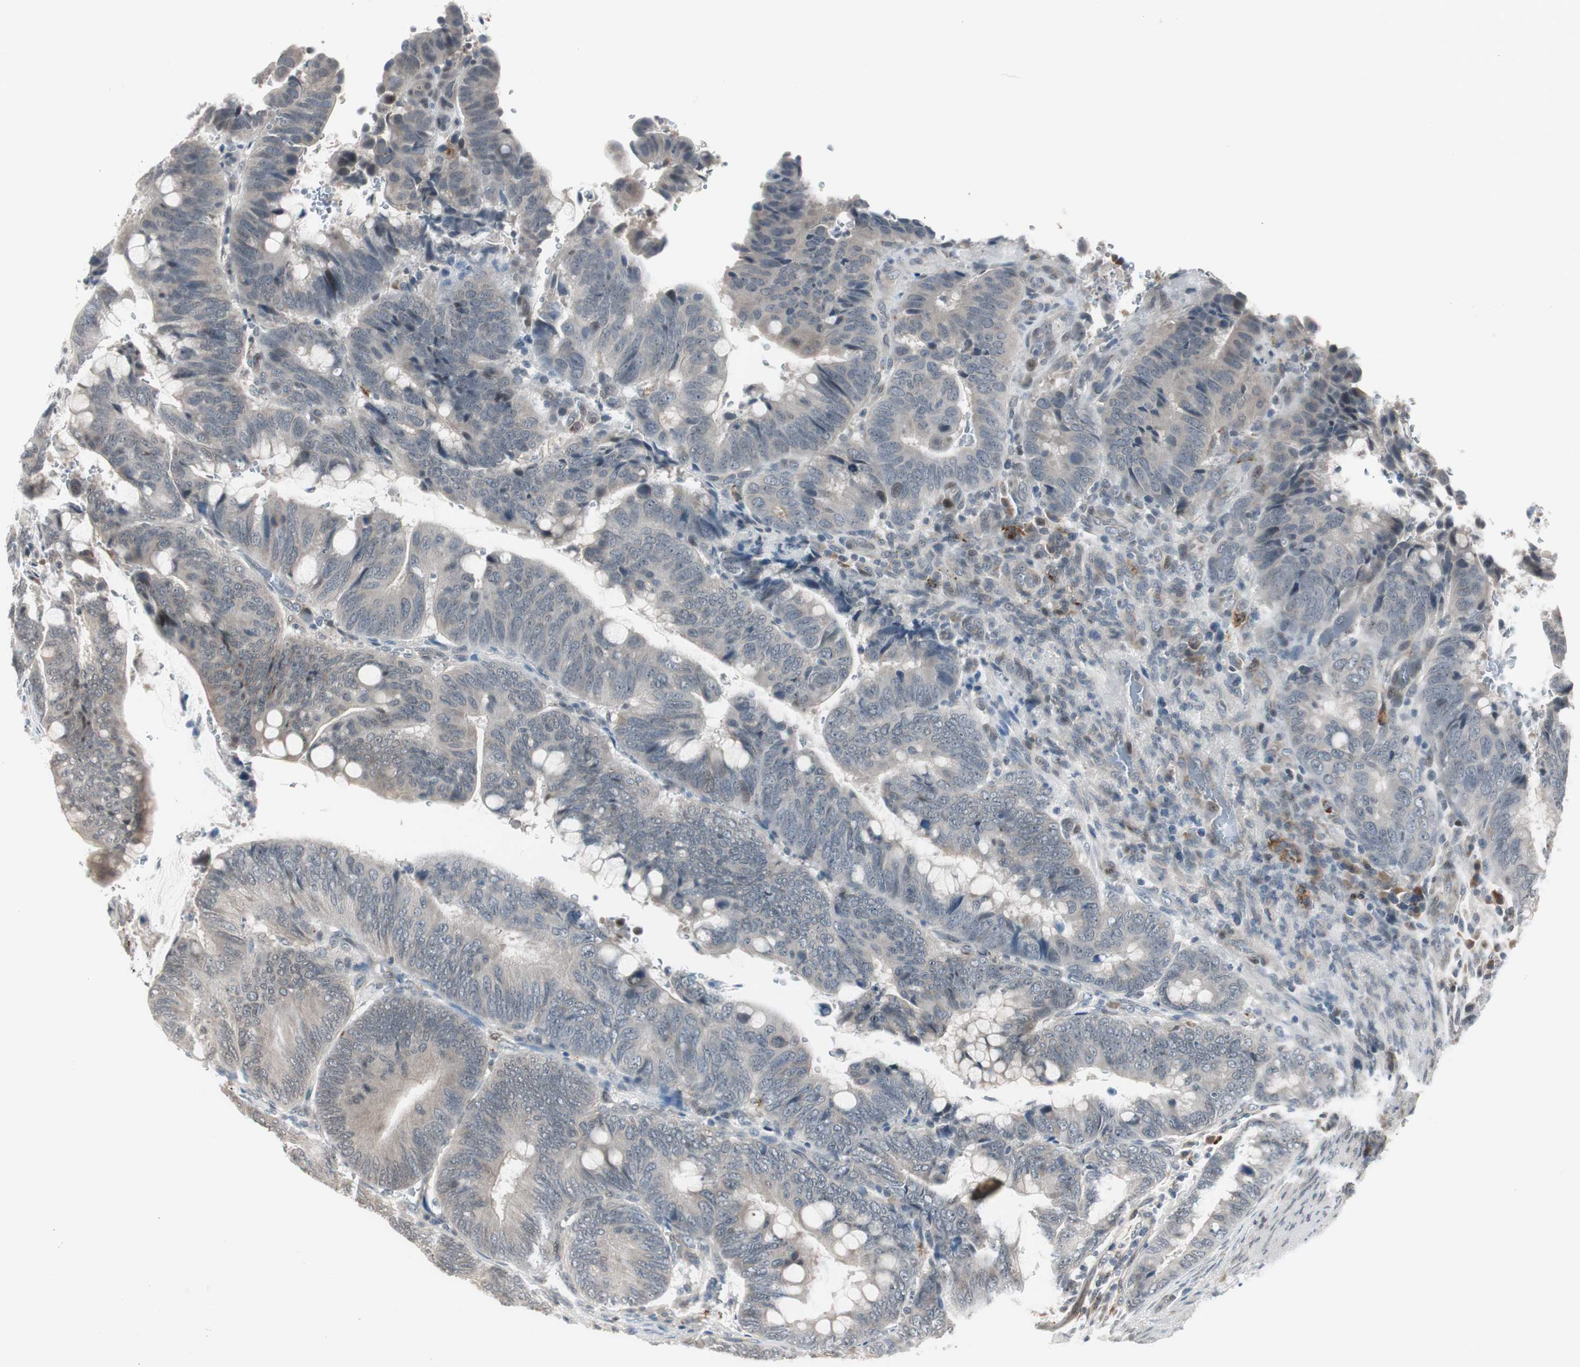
{"staining": {"intensity": "negative", "quantity": "none", "location": "none"}, "tissue": "colorectal cancer", "cell_type": "Tumor cells", "image_type": "cancer", "snomed": [{"axis": "morphology", "description": "Normal tissue, NOS"}, {"axis": "morphology", "description": "Adenocarcinoma, NOS"}, {"axis": "topography", "description": "Rectum"}, {"axis": "topography", "description": "Peripheral nerve tissue"}], "caption": "There is no significant positivity in tumor cells of colorectal cancer.", "gene": "BOLA1", "patient": {"sex": "male", "age": 92}}